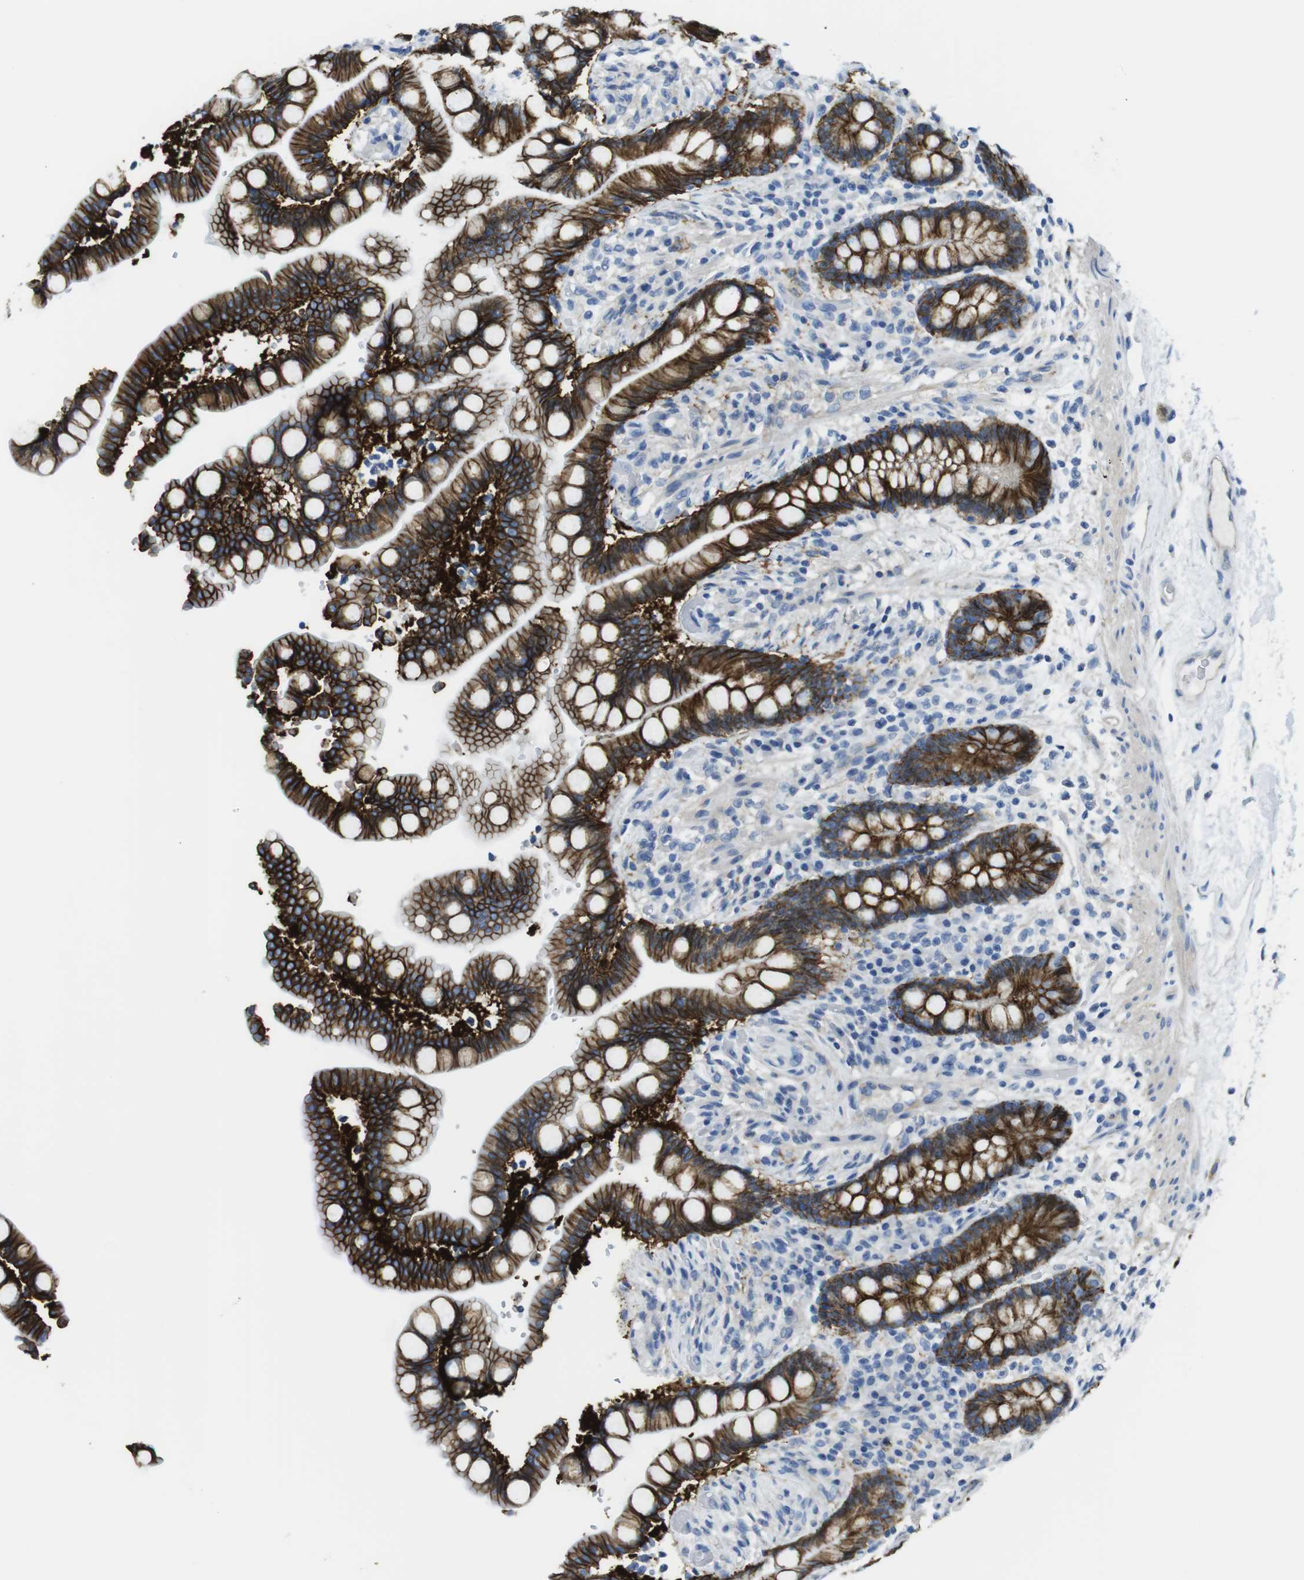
{"staining": {"intensity": "negative", "quantity": "none", "location": "none"}, "tissue": "colon", "cell_type": "Endothelial cells", "image_type": "normal", "snomed": [{"axis": "morphology", "description": "Normal tissue, NOS"}, {"axis": "topography", "description": "Colon"}], "caption": "Unremarkable colon was stained to show a protein in brown. There is no significant positivity in endothelial cells.", "gene": "CDH8", "patient": {"sex": "male", "age": 73}}